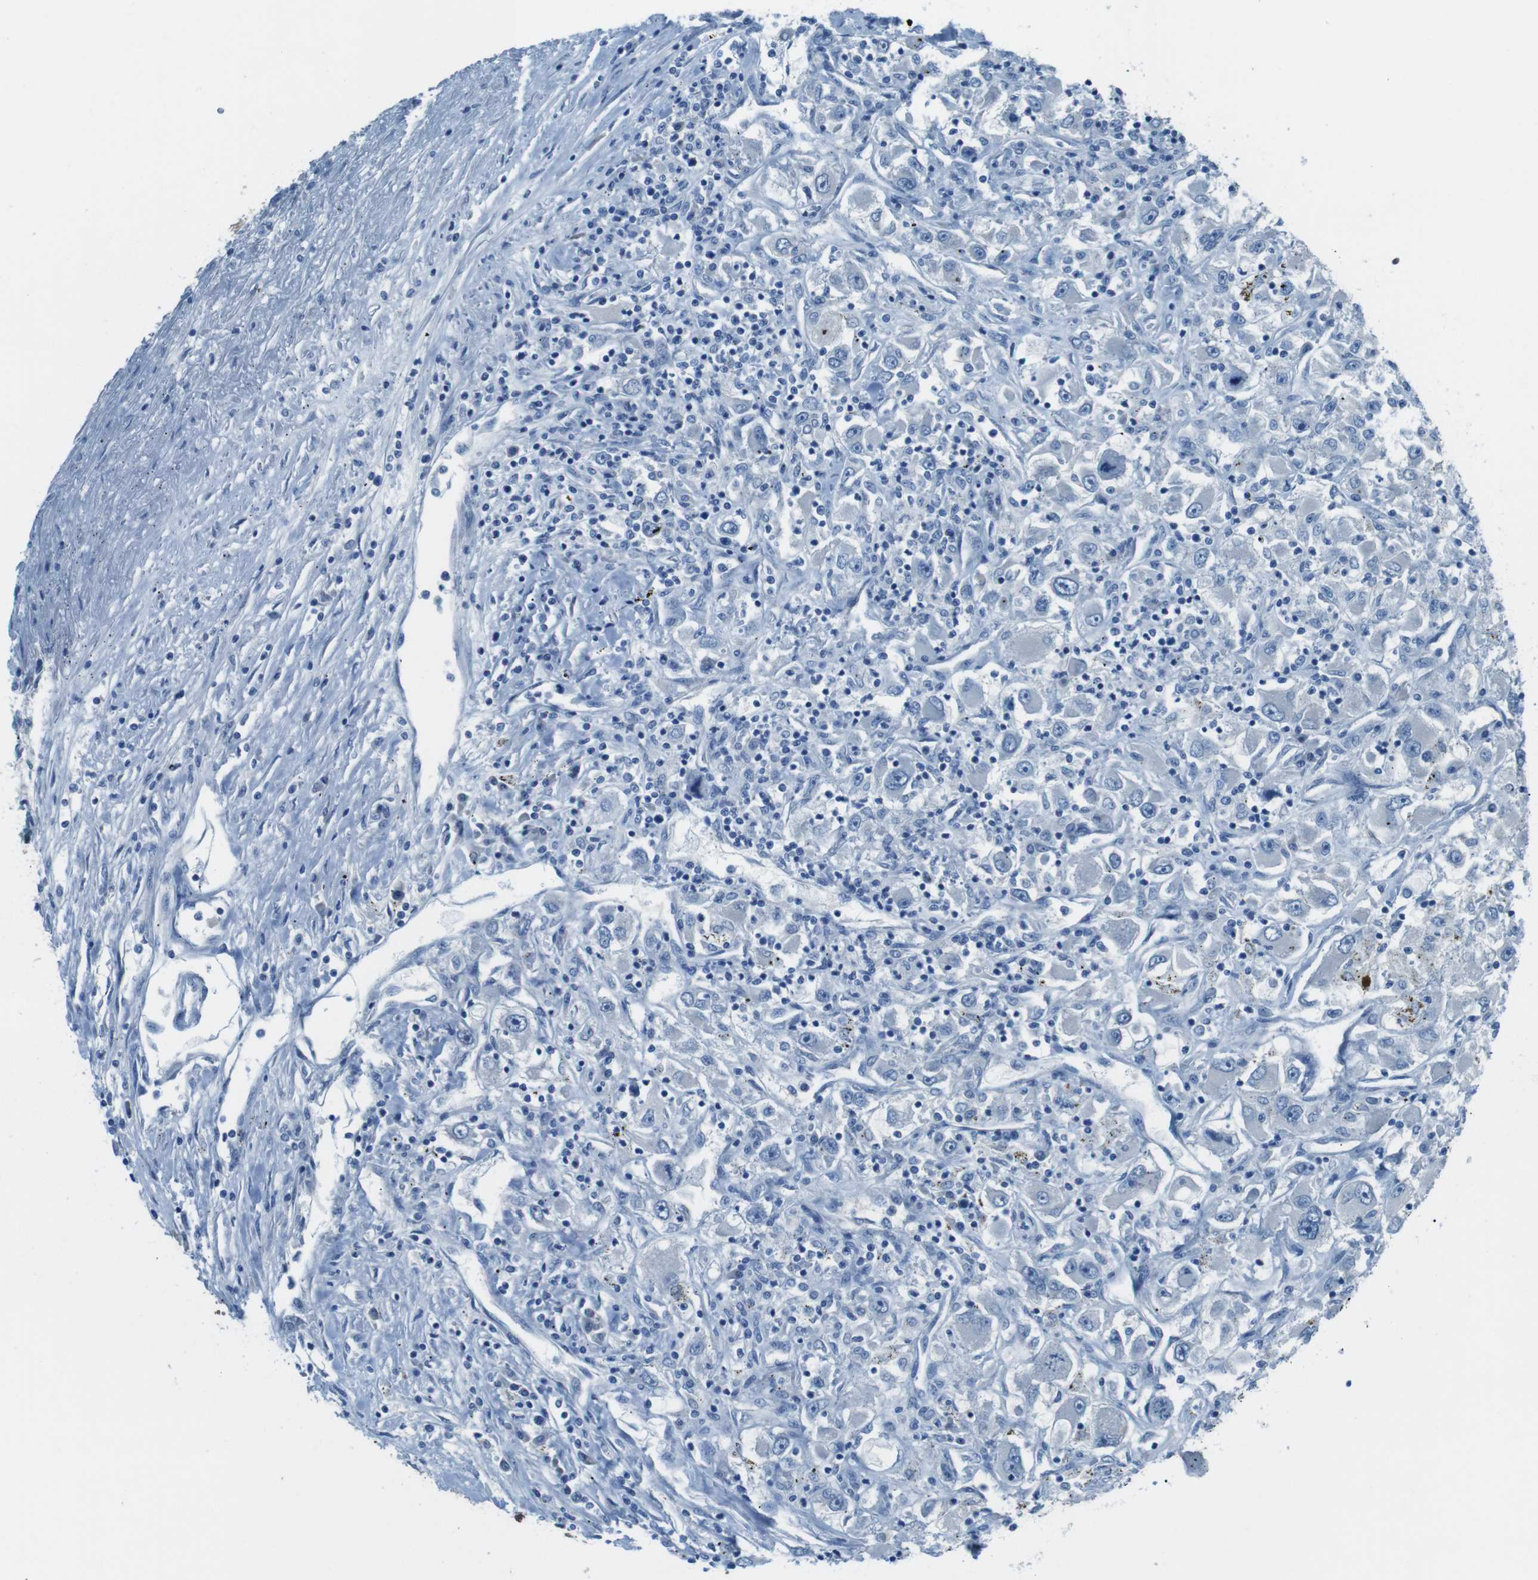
{"staining": {"intensity": "moderate", "quantity": "<25%", "location": "cytoplasmic/membranous"}, "tissue": "renal cancer", "cell_type": "Tumor cells", "image_type": "cancer", "snomed": [{"axis": "morphology", "description": "Adenocarcinoma, NOS"}, {"axis": "topography", "description": "Kidney"}], "caption": "About <25% of tumor cells in renal cancer reveal moderate cytoplasmic/membranous protein expression as visualized by brown immunohistochemical staining.", "gene": "NANOS2", "patient": {"sex": "female", "age": 52}}